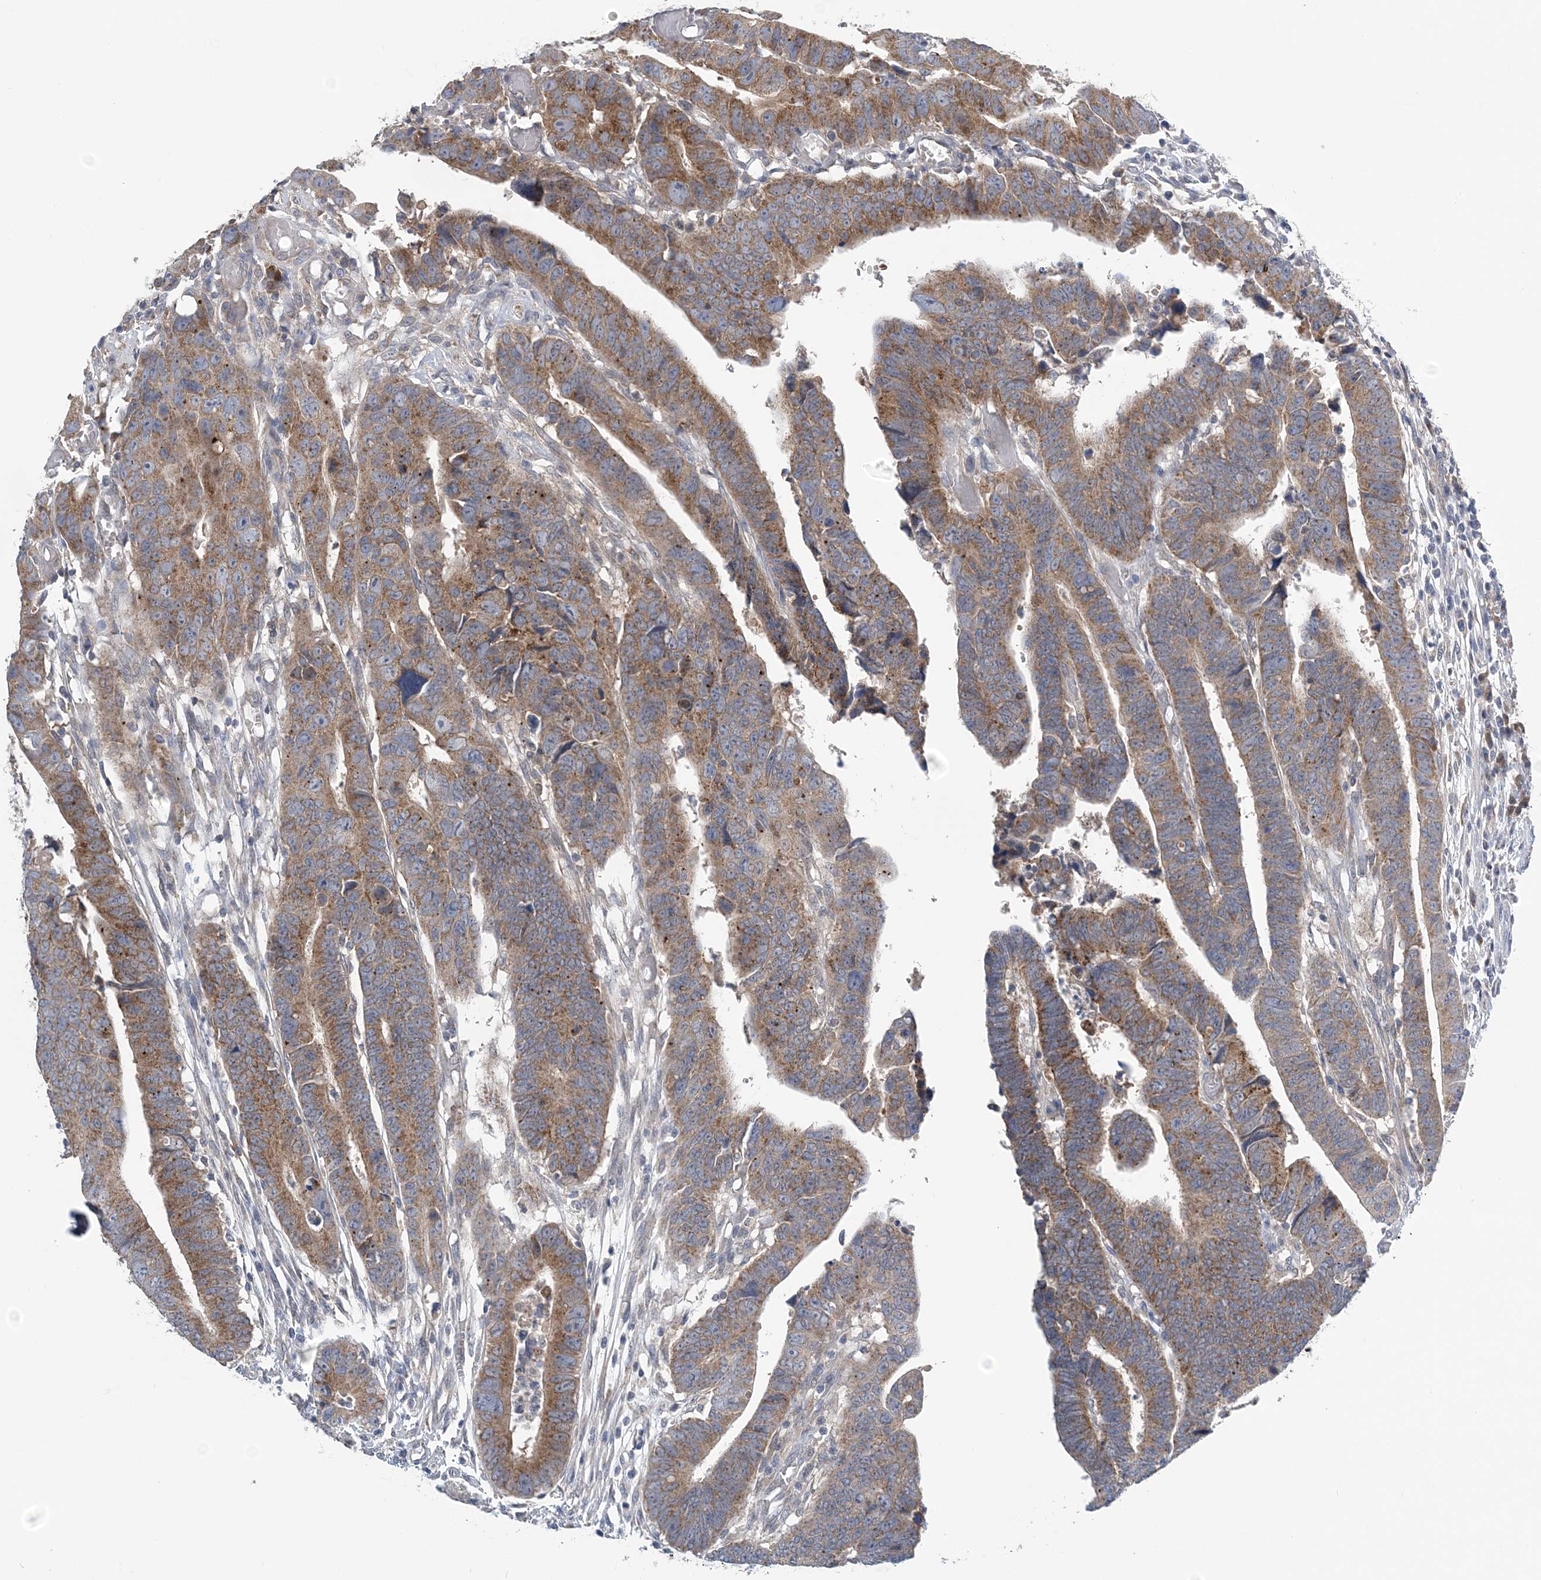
{"staining": {"intensity": "moderate", "quantity": ">75%", "location": "cytoplasmic/membranous"}, "tissue": "colorectal cancer", "cell_type": "Tumor cells", "image_type": "cancer", "snomed": [{"axis": "morphology", "description": "Adenocarcinoma, NOS"}, {"axis": "topography", "description": "Rectum"}], "caption": "Human colorectal adenocarcinoma stained with a protein marker reveals moderate staining in tumor cells.", "gene": "COPE", "patient": {"sex": "female", "age": 65}}